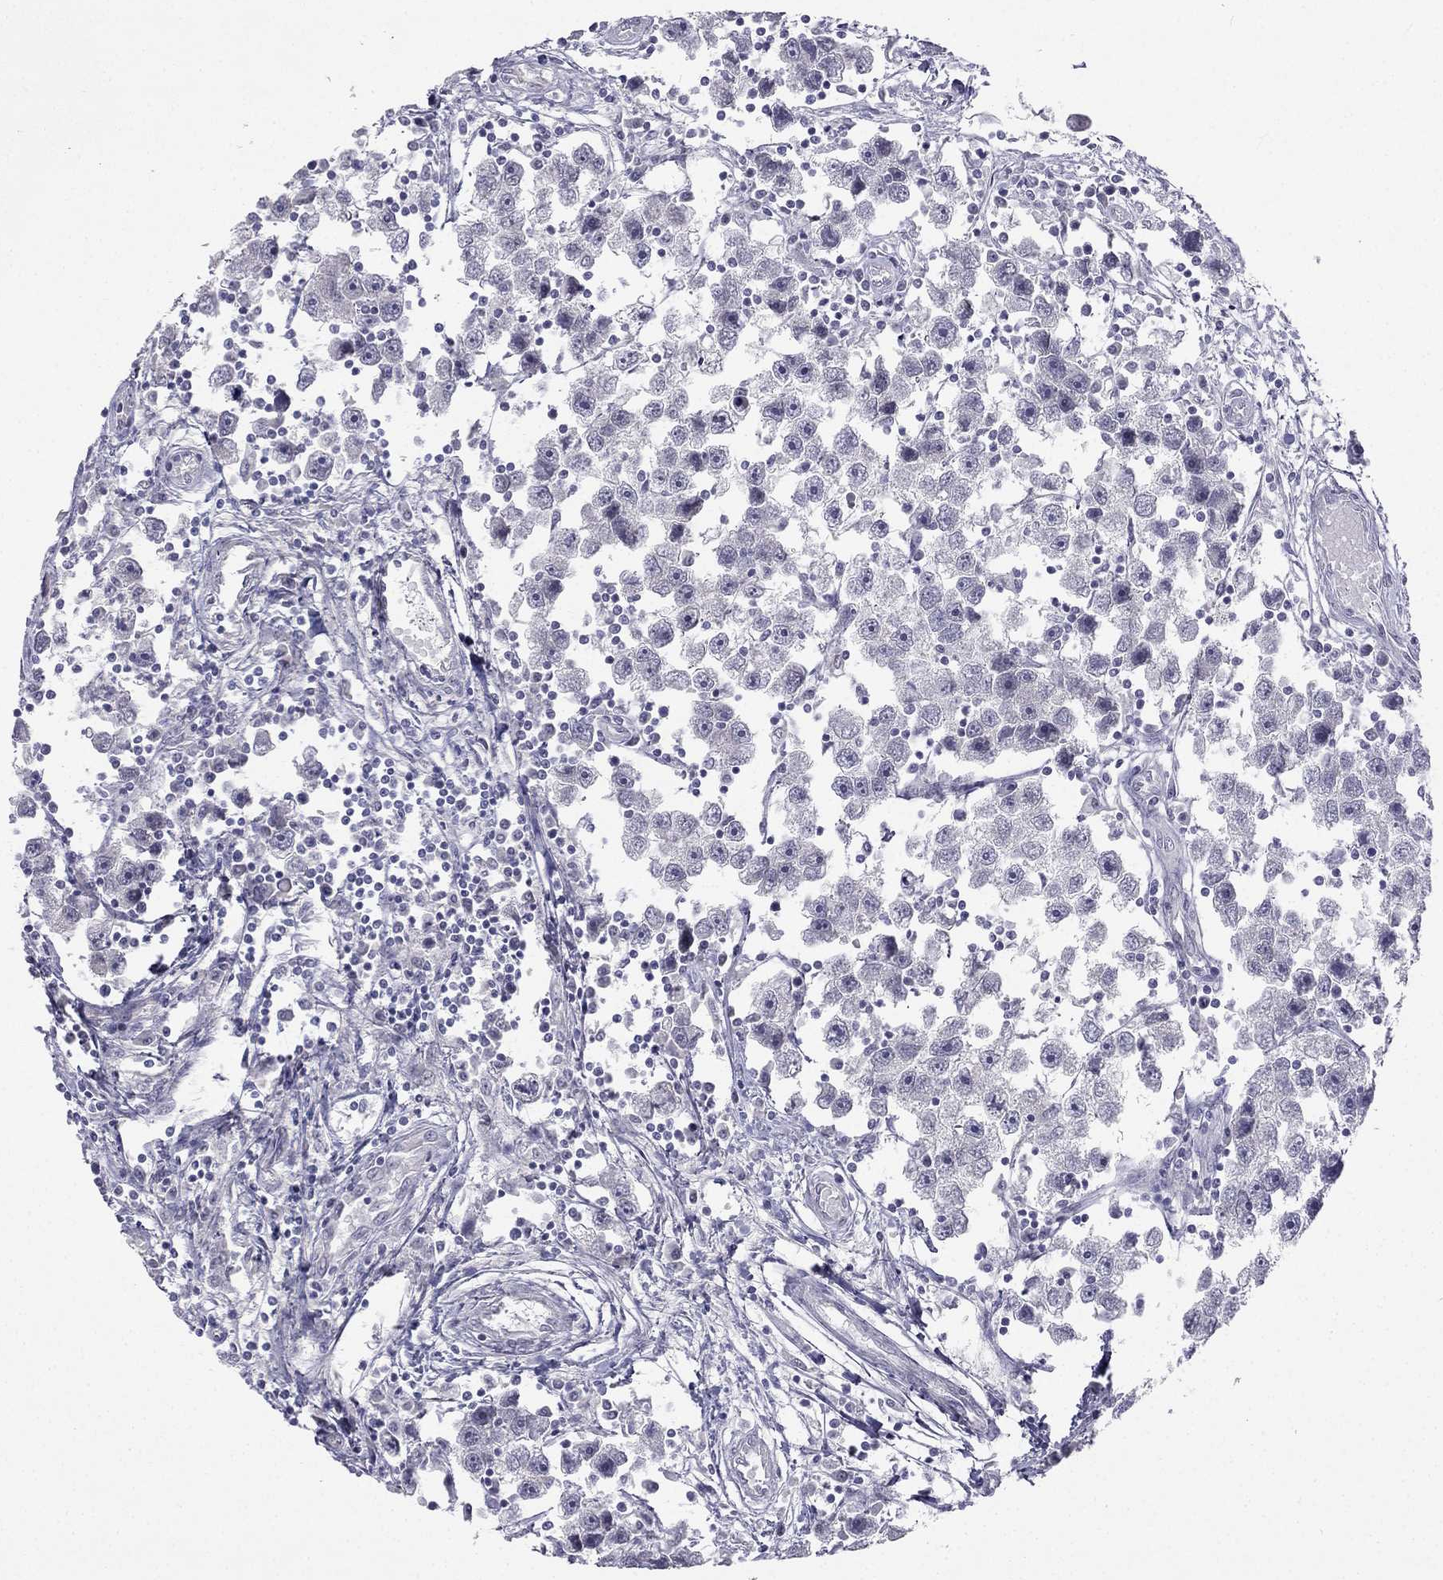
{"staining": {"intensity": "negative", "quantity": "none", "location": "none"}, "tissue": "testis cancer", "cell_type": "Tumor cells", "image_type": "cancer", "snomed": [{"axis": "morphology", "description": "Seminoma, NOS"}, {"axis": "topography", "description": "Testis"}], "caption": "Immunohistochemistry photomicrograph of human seminoma (testis) stained for a protein (brown), which reveals no expression in tumor cells. The staining was performed using DAB to visualize the protein expression in brown, while the nuclei were stained in blue with hematoxylin (Magnification: 20x).", "gene": "C16orf89", "patient": {"sex": "male", "age": 30}}